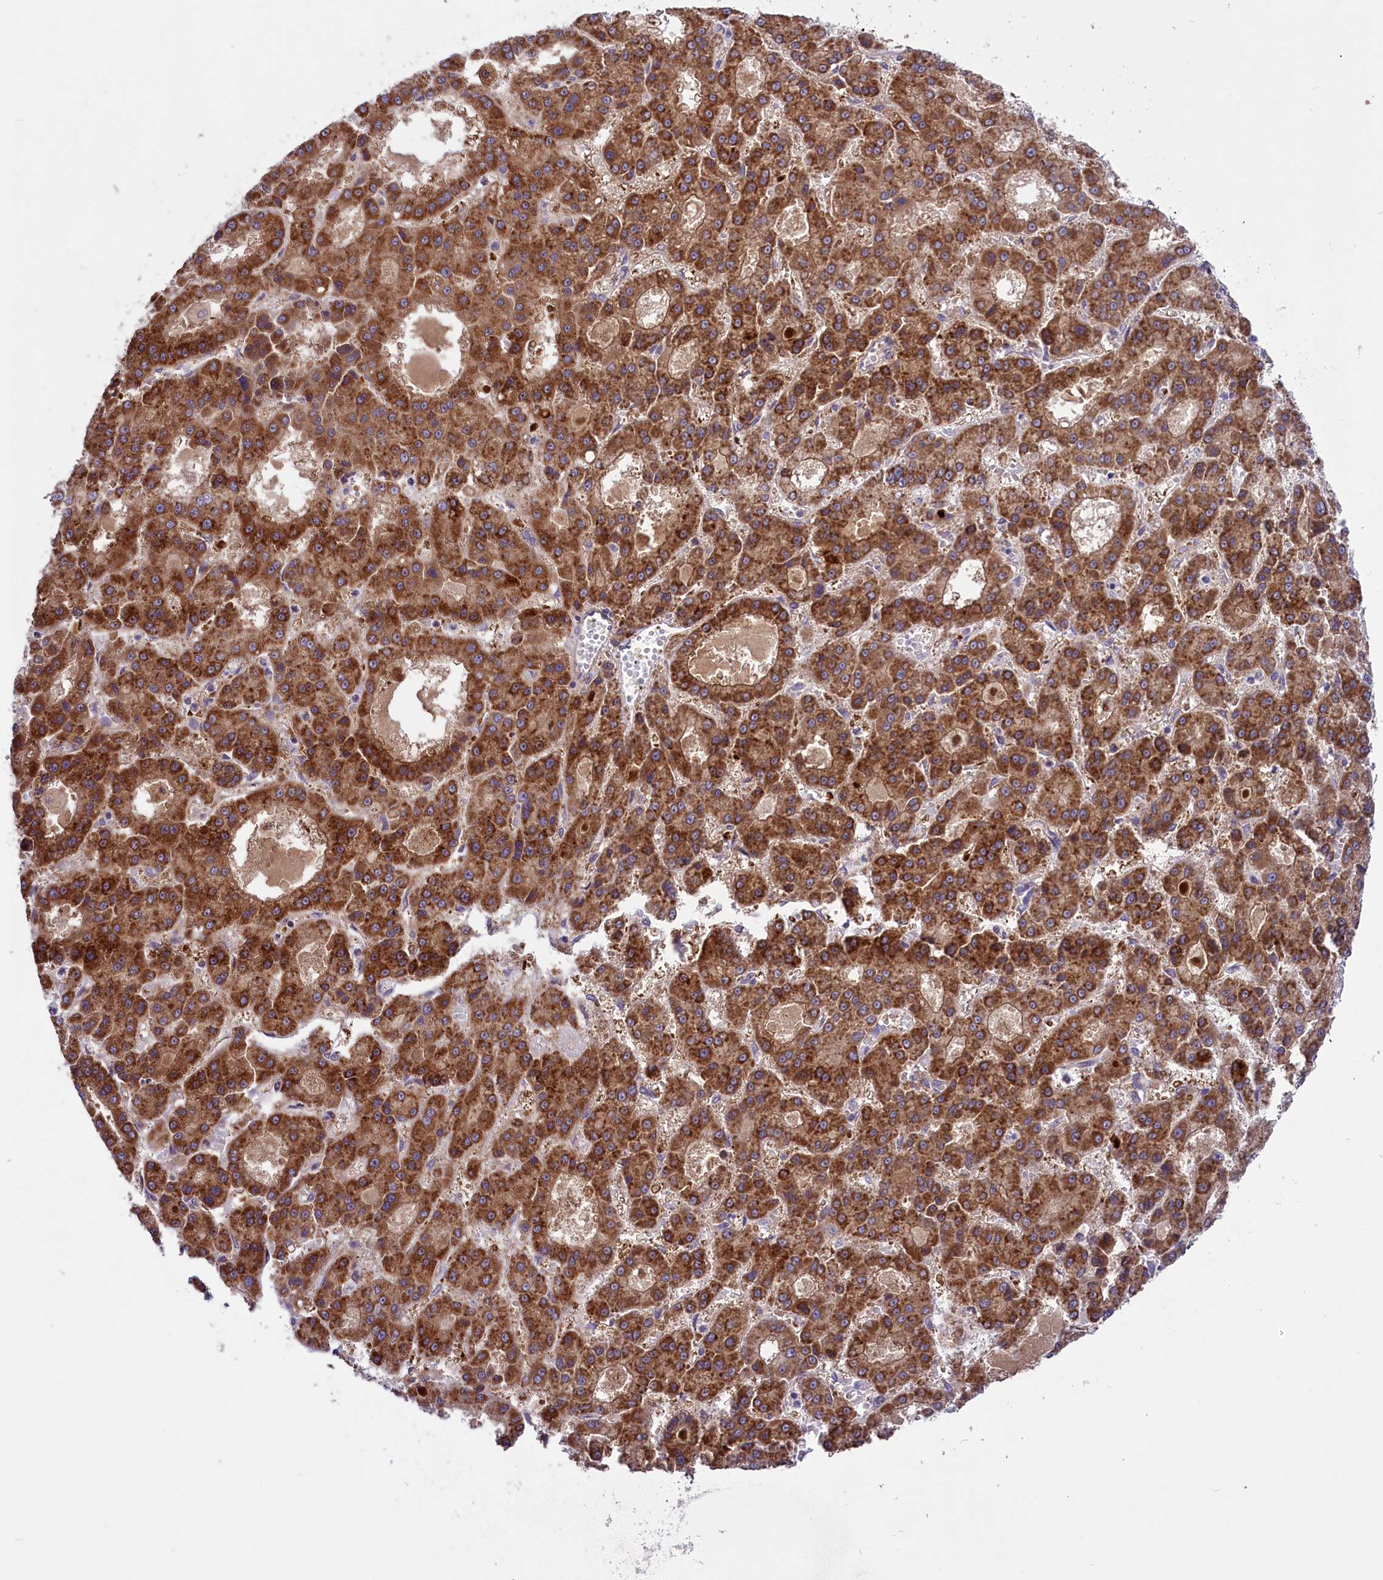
{"staining": {"intensity": "strong", "quantity": ">75%", "location": "cytoplasmic/membranous"}, "tissue": "liver cancer", "cell_type": "Tumor cells", "image_type": "cancer", "snomed": [{"axis": "morphology", "description": "Carcinoma, Hepatocellular, NOS"}, {"axis": "topography", "description": "Liver"}], "caption": "Protein staining exhibits strong cytoplasmic/membranous staining in approximately >75% of tumor cells in hepatocellular carcinoma (liver).", "gene": "COG8", "patient": {"sex": "male", "age": 70}}